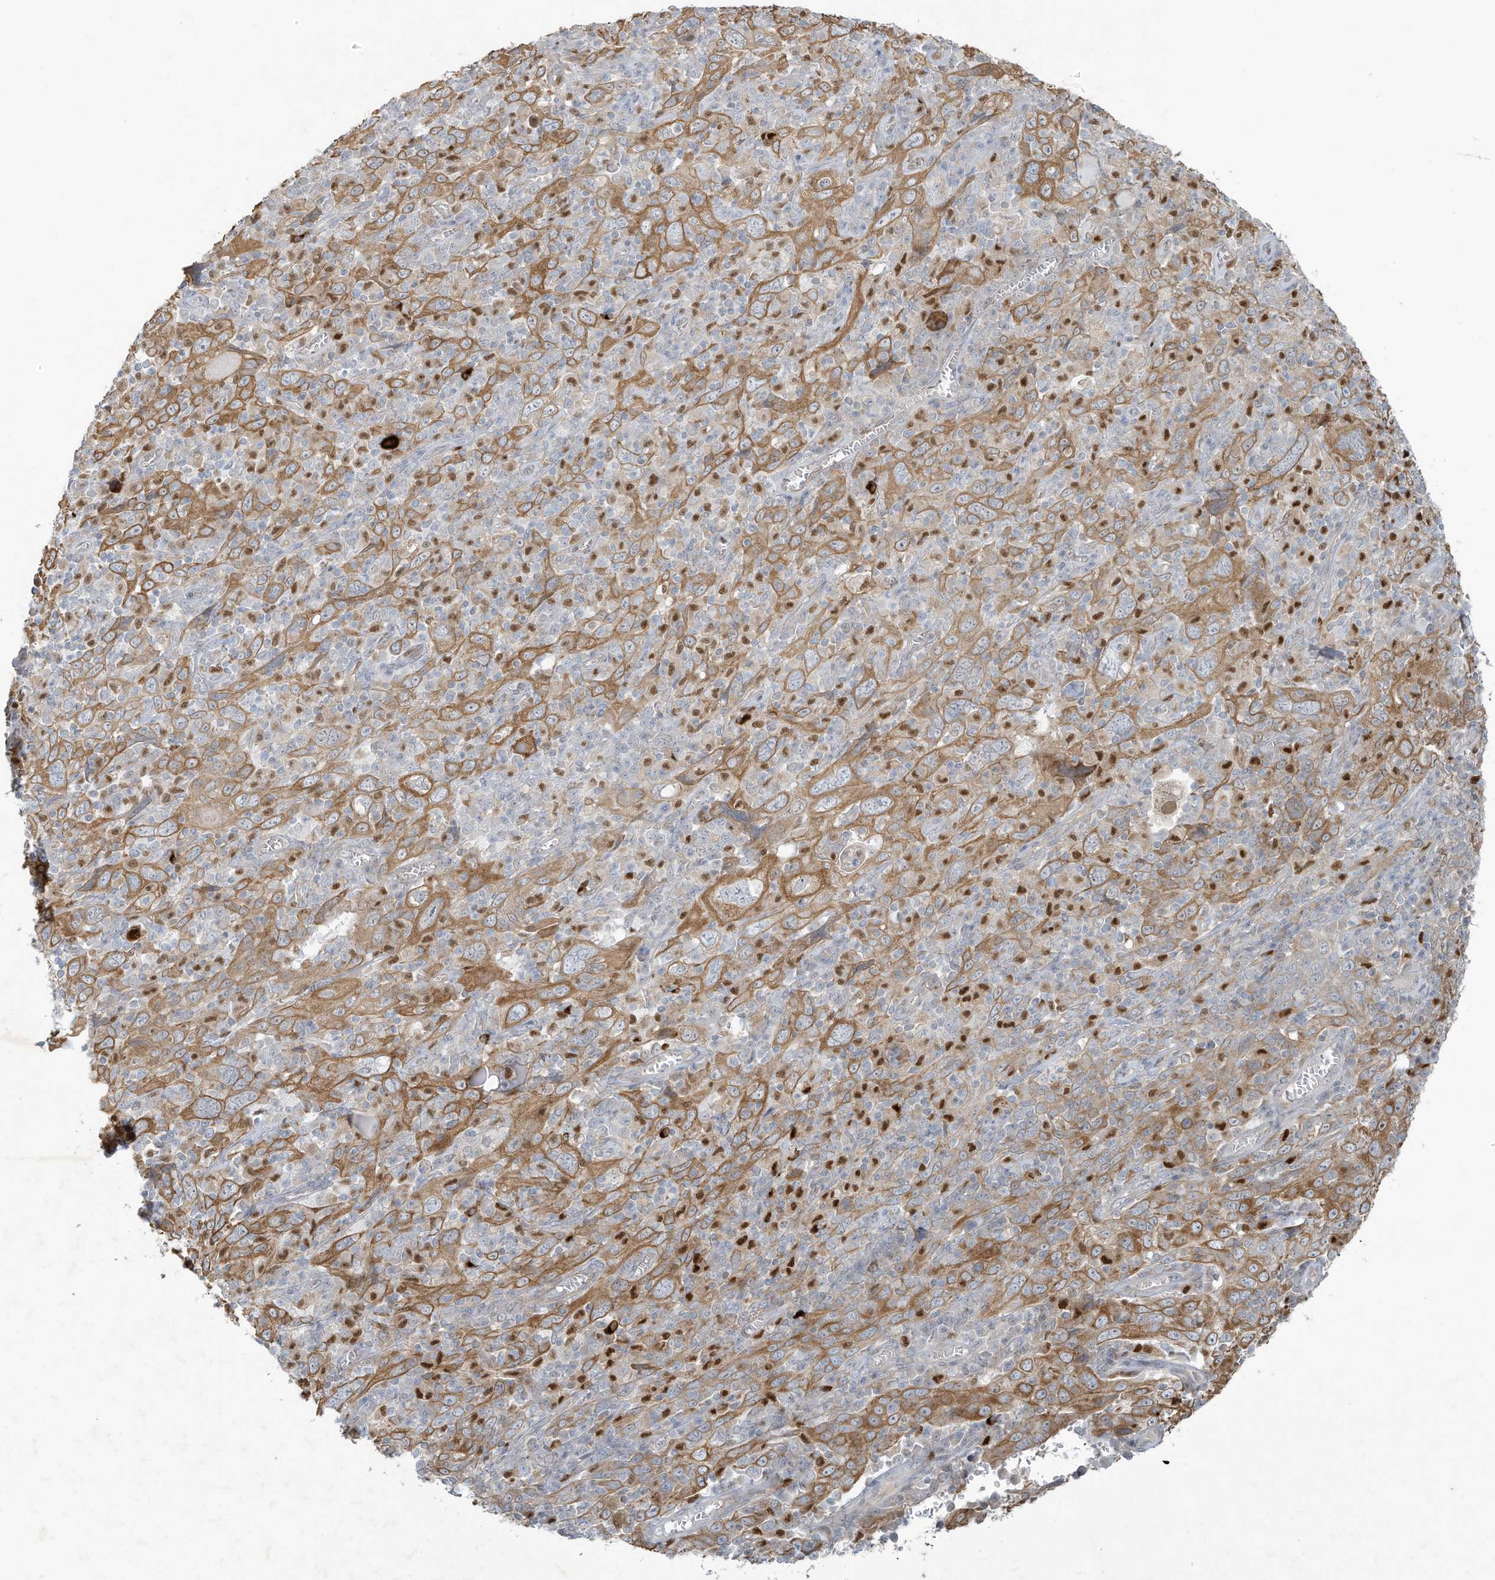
{"staining": {"intensity": "moderate", "quantity": ">75%", "location": "cytoplasmic/membranous"}, "tissue": "cervical cancer", "cell_type": "Tumor cells", "image_type": "cancer", "snomed": [{"axis": "morphology", "description": "Squamous cell carcinoma, NOS"}, {"axis": "topography", "description": "Cervix"}], "caption": "Human cervical cancer (squamous cell carcinoma) stained with a brown dye exhibits moderate cytoplasmic/membranous positive staining in about >75% of tumor cells.", "gene": "TUBE1", "patient": {"sex": "female", "age": 46}}